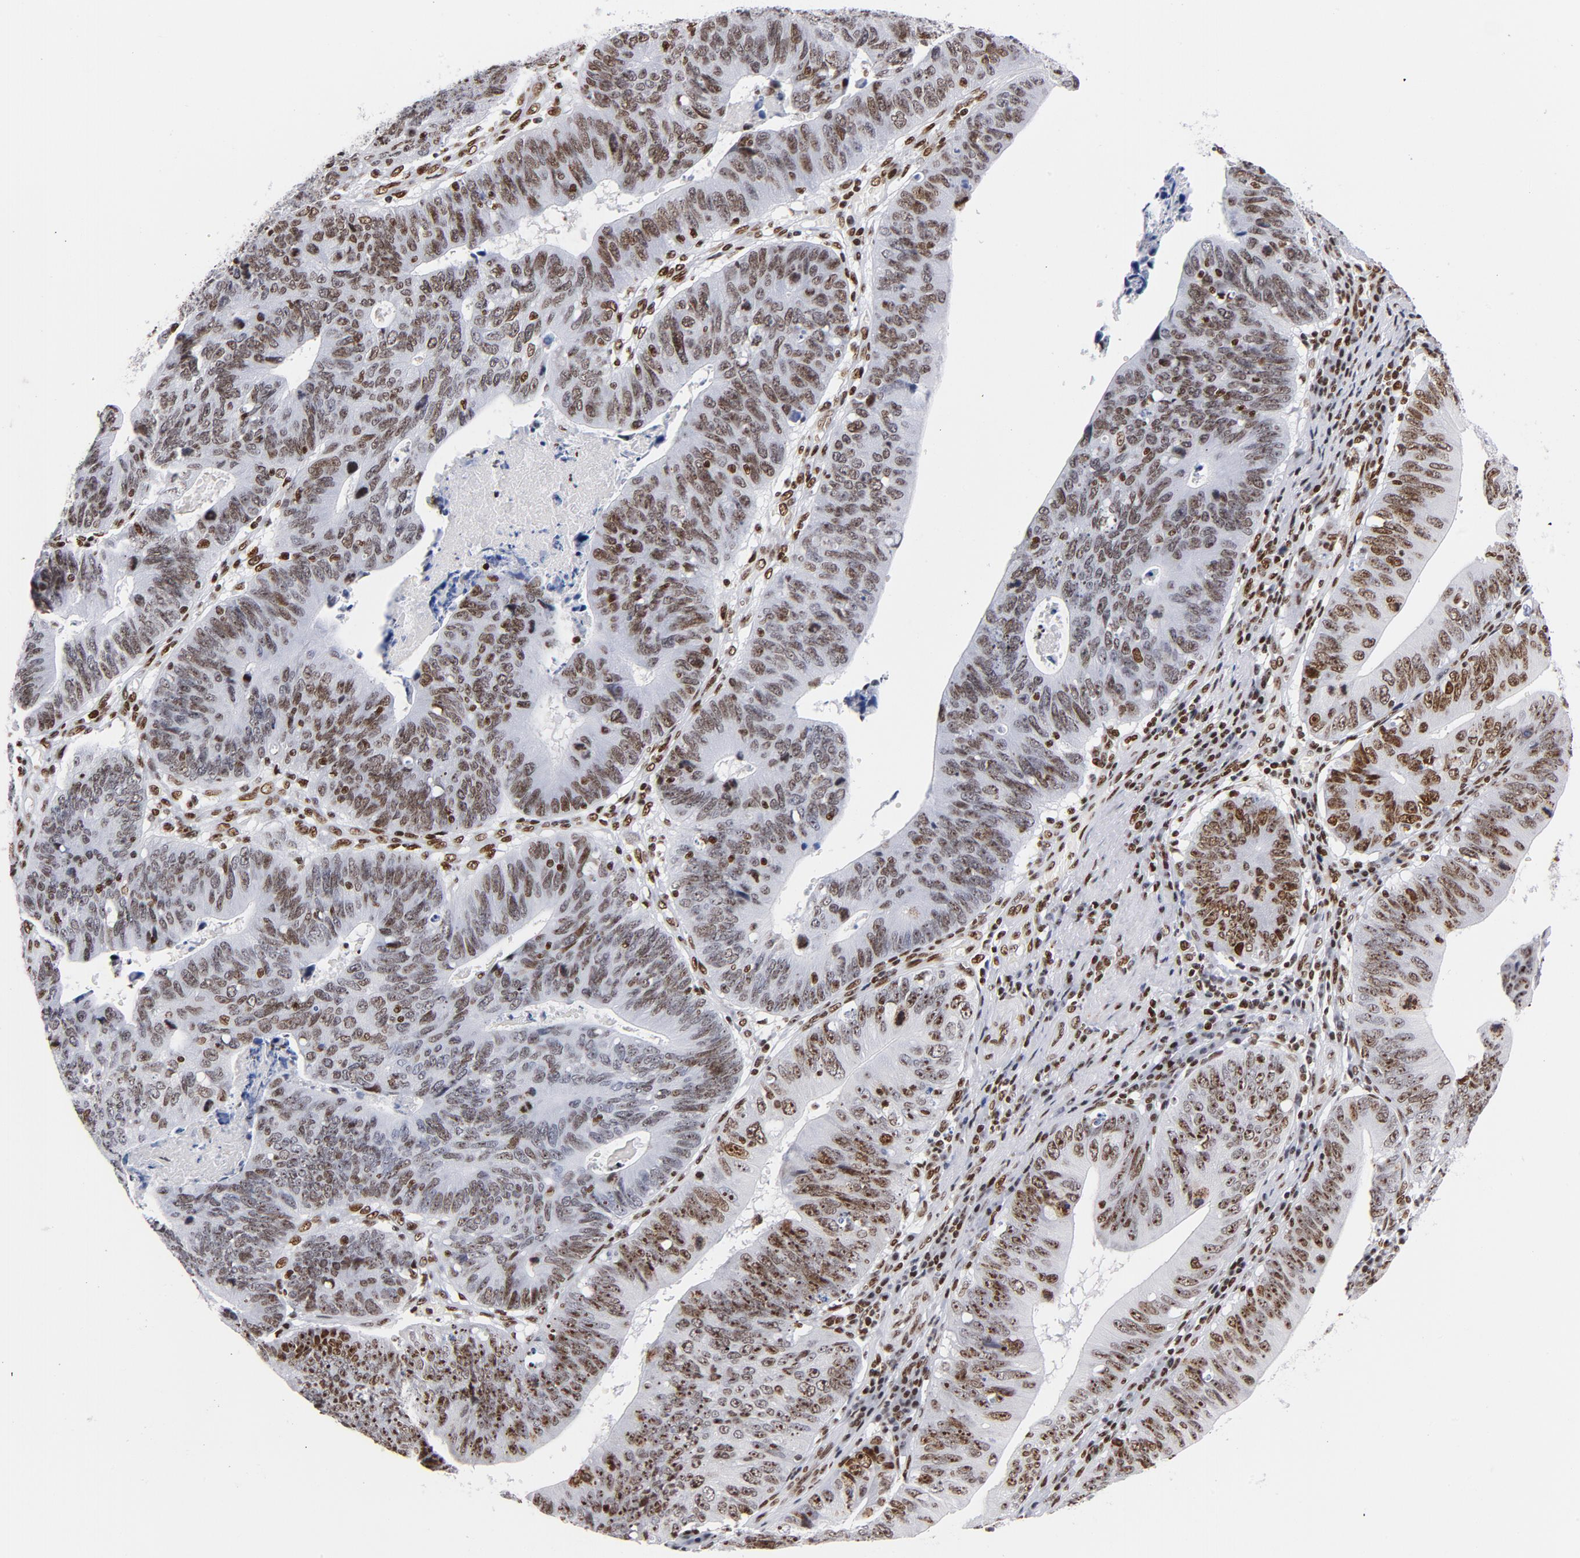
{"staining": {"intensity": "moderate", "quantity": ">75%", "location": "nuclear"}, "tissue": "stomach cancer", "cell_type": "Tumor cells", "image_type": "cancer", "snomed": [{"axis": "morphology", "description": "Adenocarcinoma, NOS"}, {"axis": "topography", "description": "Stomach"}], "caption": "IHC of stomach adenocarcinoma exhibits medium levels of moderate nuclear positivity in about >75% of tumor cells. The staining is performed using DAB brown chromogen to label protein expression. The nuclei are counter-stained blue using hematoxylin.", "gene": "TOP2B", "patient": {"sex": "male", "age": 59}}